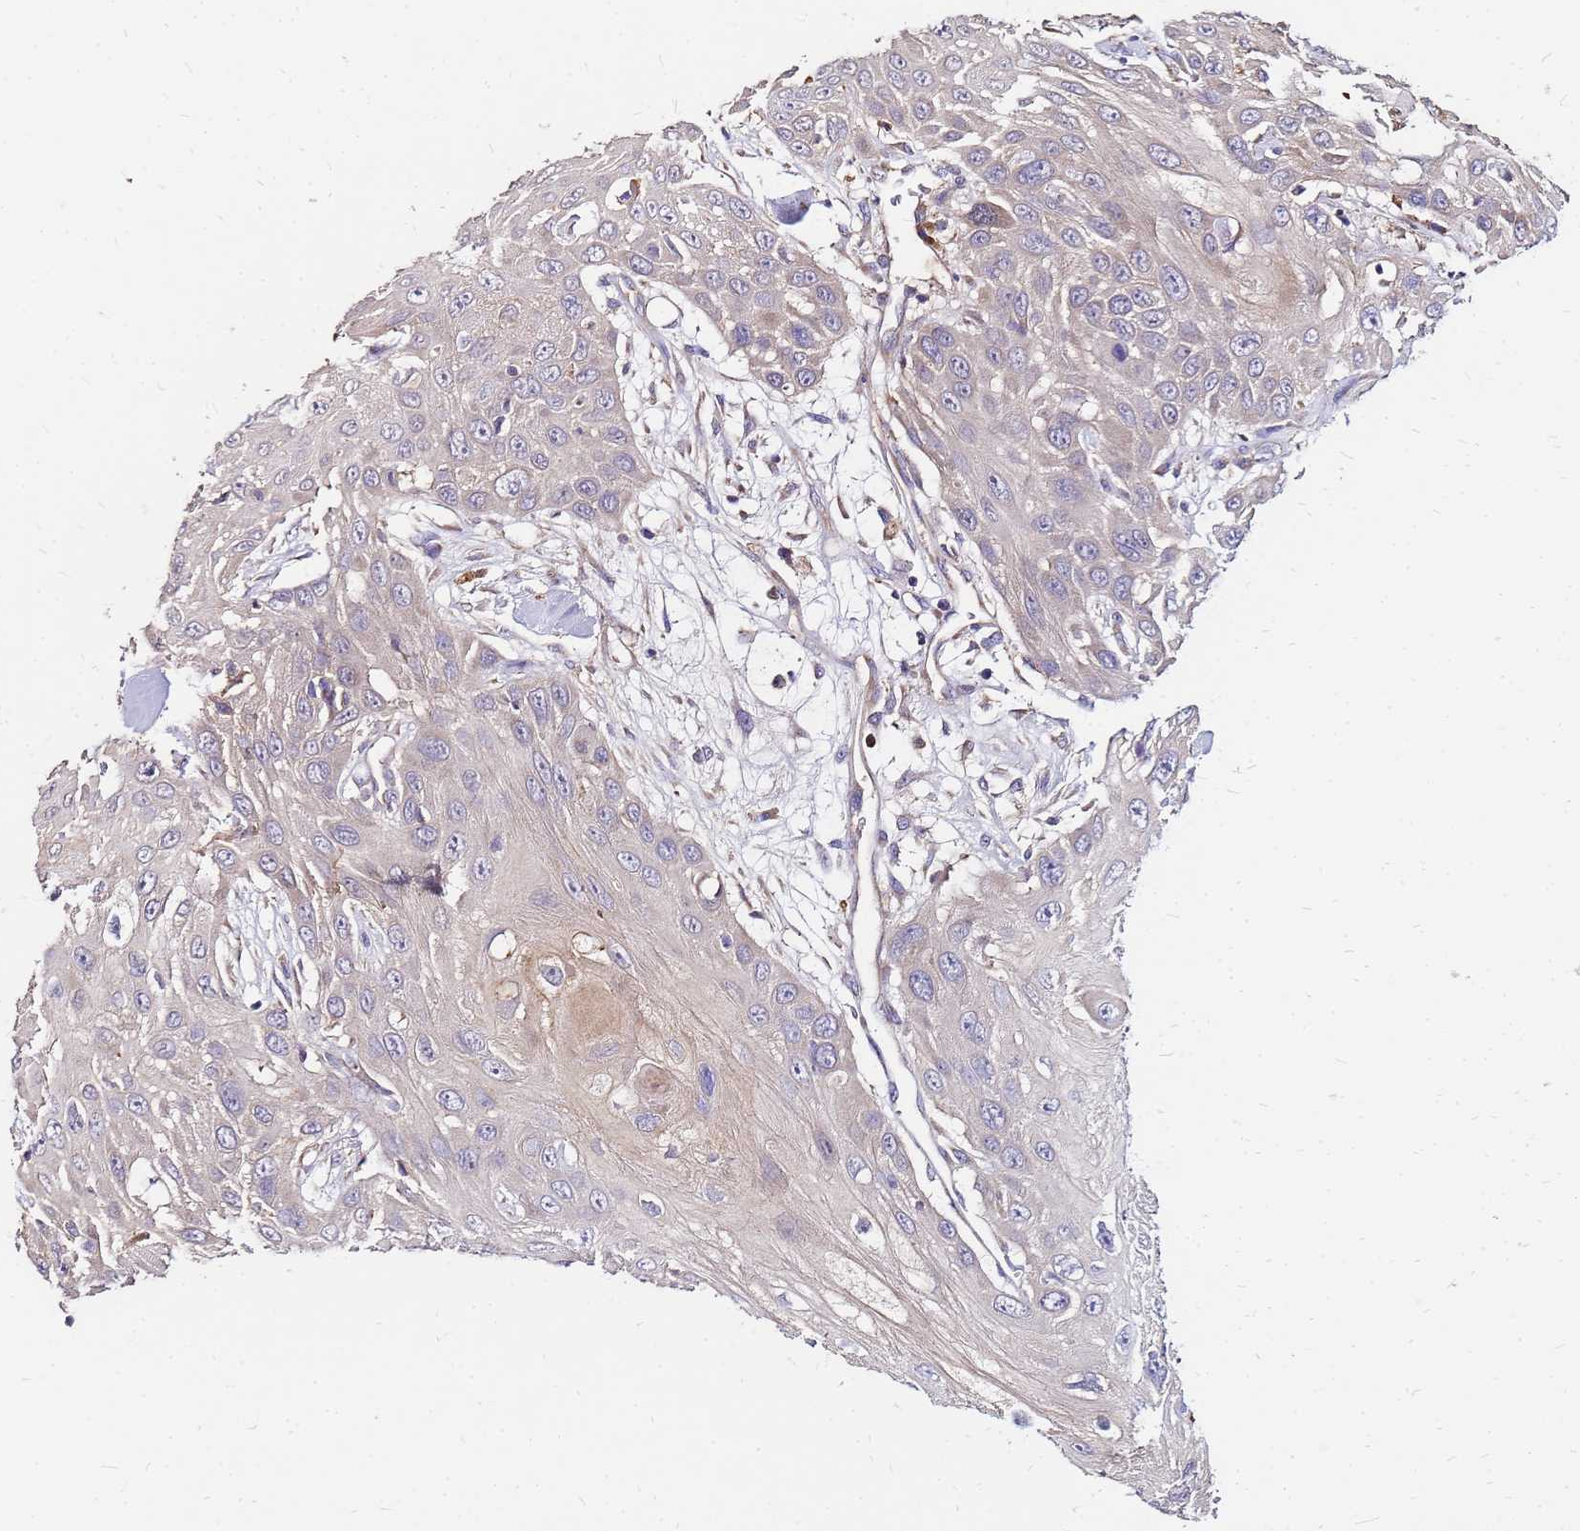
{"staining": {"intensity": "negative", "quantity": "none", "location": "none"}, "tissue": "head and neck cancer", "cell_type": "Tumor cells", "image_type": "cancer", "snomed": [{"axis": "morphology", "description": "Squamous cell carcinoma, NOS"}, {"axis": "topography", "description": "Head-Neck"}], "caption": "Immunohistochemical staining of head and neck cancer (squamous cell carcinoma) shows no significant positivity in tumor cells.", "gene": "ARHGEF5", "patient": {"sex": "male", "age": 81}}